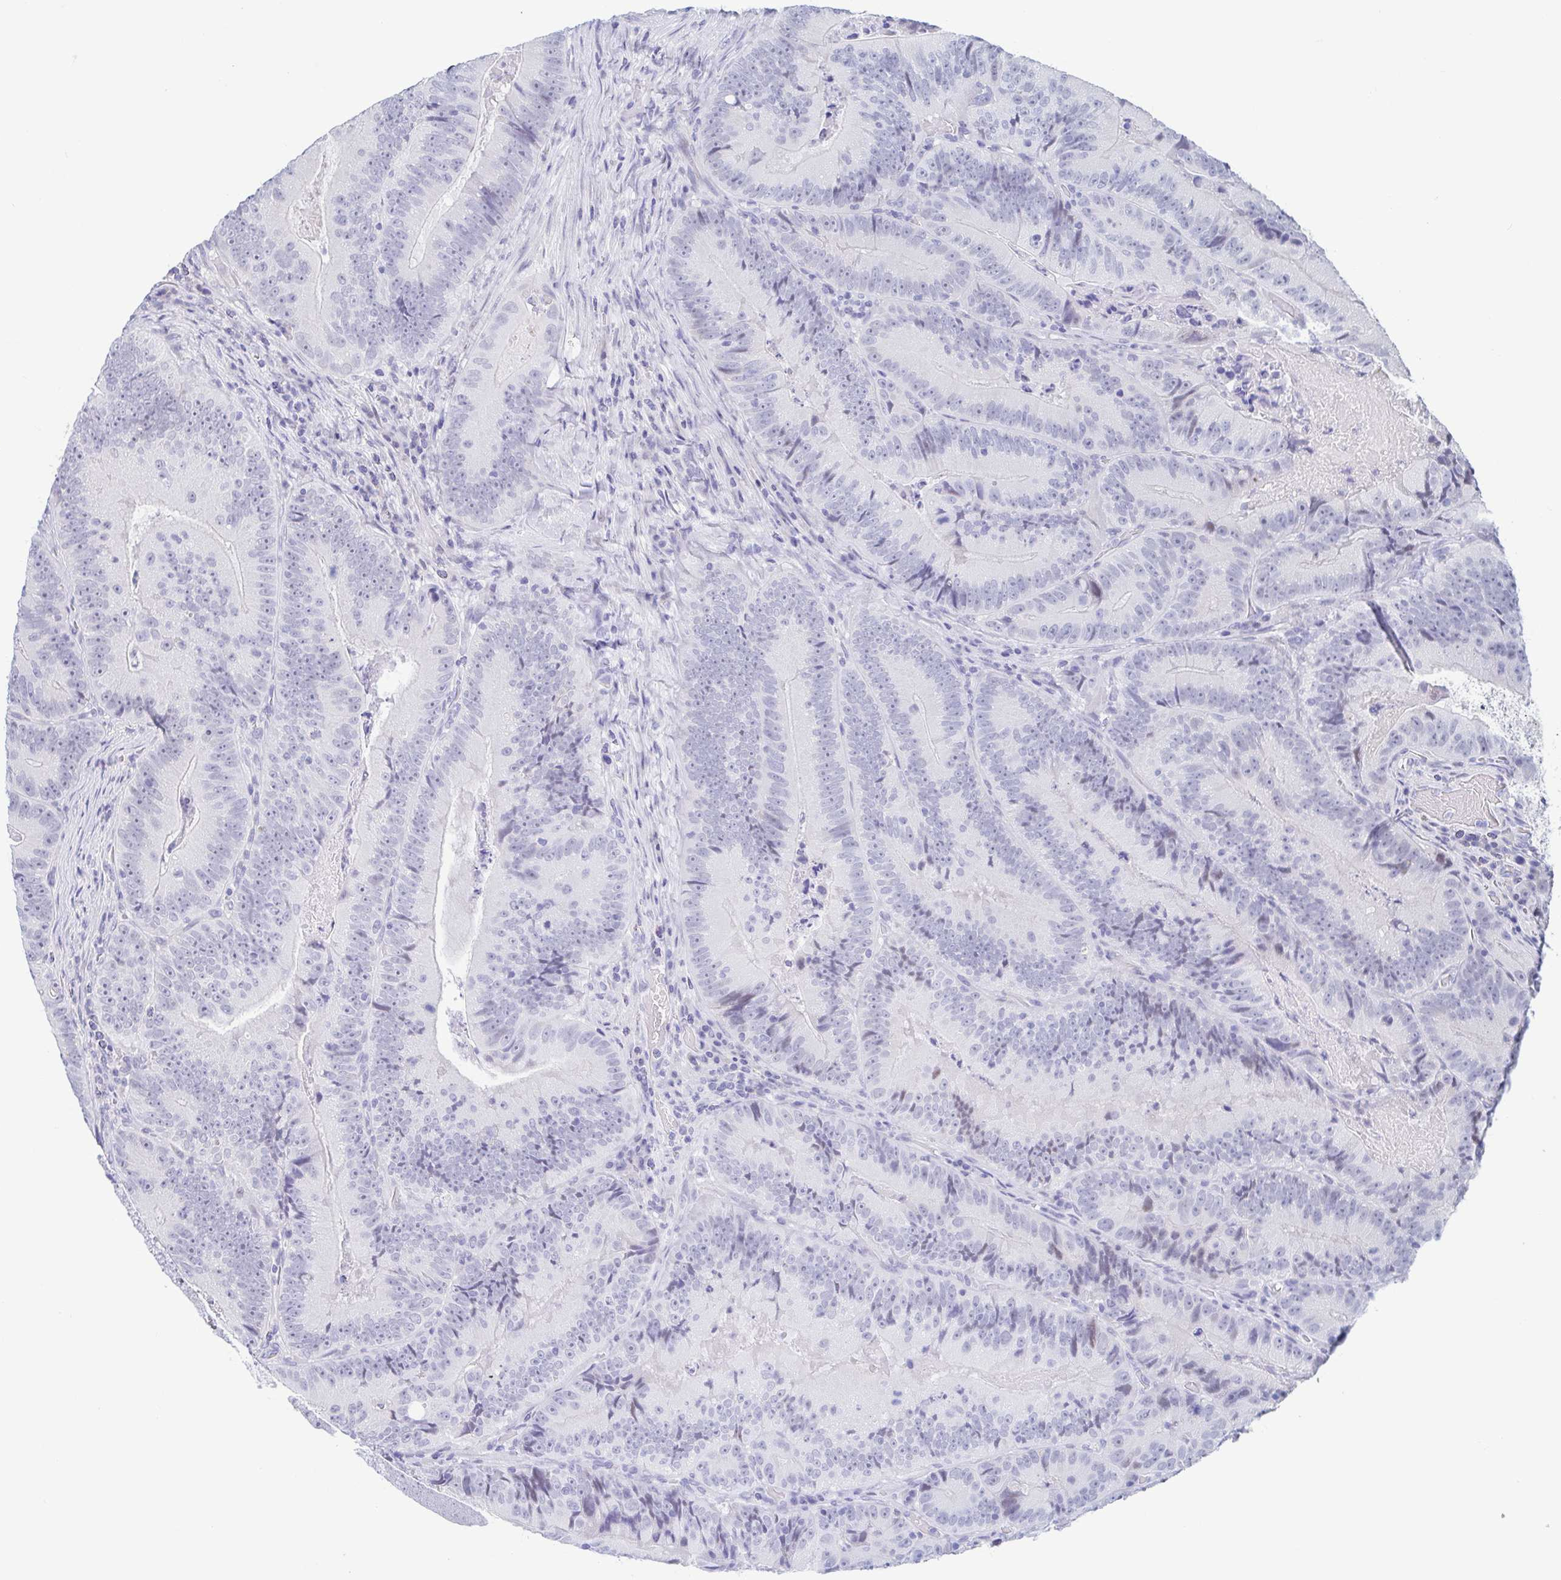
{"staining": {"intensity": "weak", "quantity": "<25%", "location": "nuclear"}, "tissue": "colorectal cancer", "cell_type": "Tumor cells", "image_type": "cancer", "snomed": [{"axis": "morphology", "description": "Adenocarcinoma, NOS"}, {"axis": "topography", "description": "Colon"}], "caption": "An image of adenocarcinoma (colorectal) stained for a protein displays no brown staining in tumor cells. (DAB IHC with hematoxylin counter stain).", "gene": "PERM1", "patient": {"sex": "female", "age": 86}}